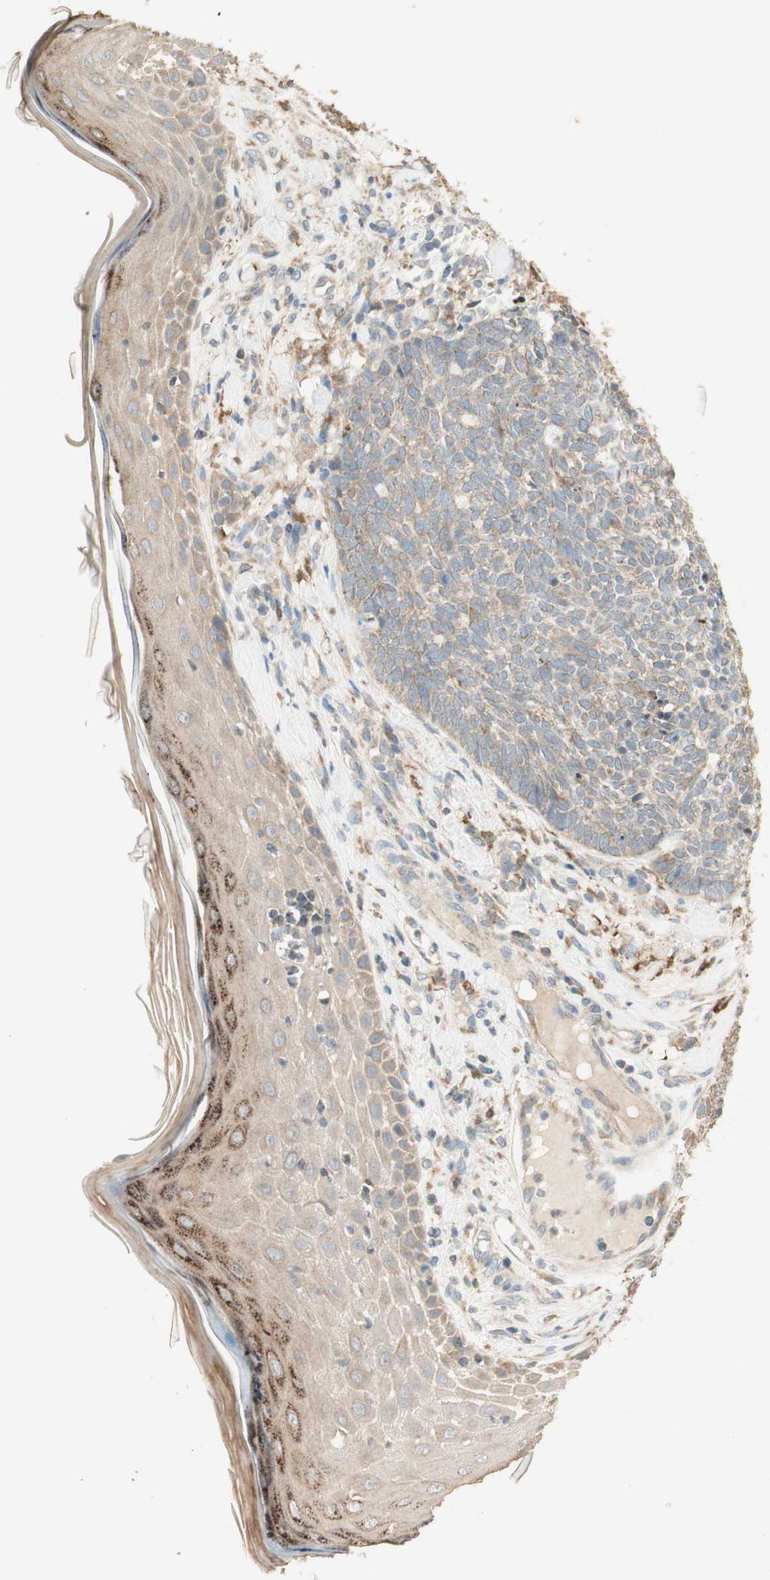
{"staining": {"intensity": "weak", "quantity": ">75%", "location": "cytoplasmic/membranous"}, "tissue": "skin cancer", "cell_type": "Tumor cells", "image_type": "cancer", "snomed": [{"axis": "morphology", "description": "Basal cell carcinoma"}, {"axis": "topography", "description": "Skin"}], "caption": "Immunohistochemistry staining of skin cancer (basal cell carcinoma), which reveals low levels of weak cytoplasmic/membranous staining in approximately >75% of tumor cells indicating weak cytoplasmic/membranous protein positivity. The staining was performed using DAB (brown) for protein detection and nuclei were counterstained in hematoxylin (blue).", "gene": "CLCN2", "patient": {"sex": "female", "age": 84}}